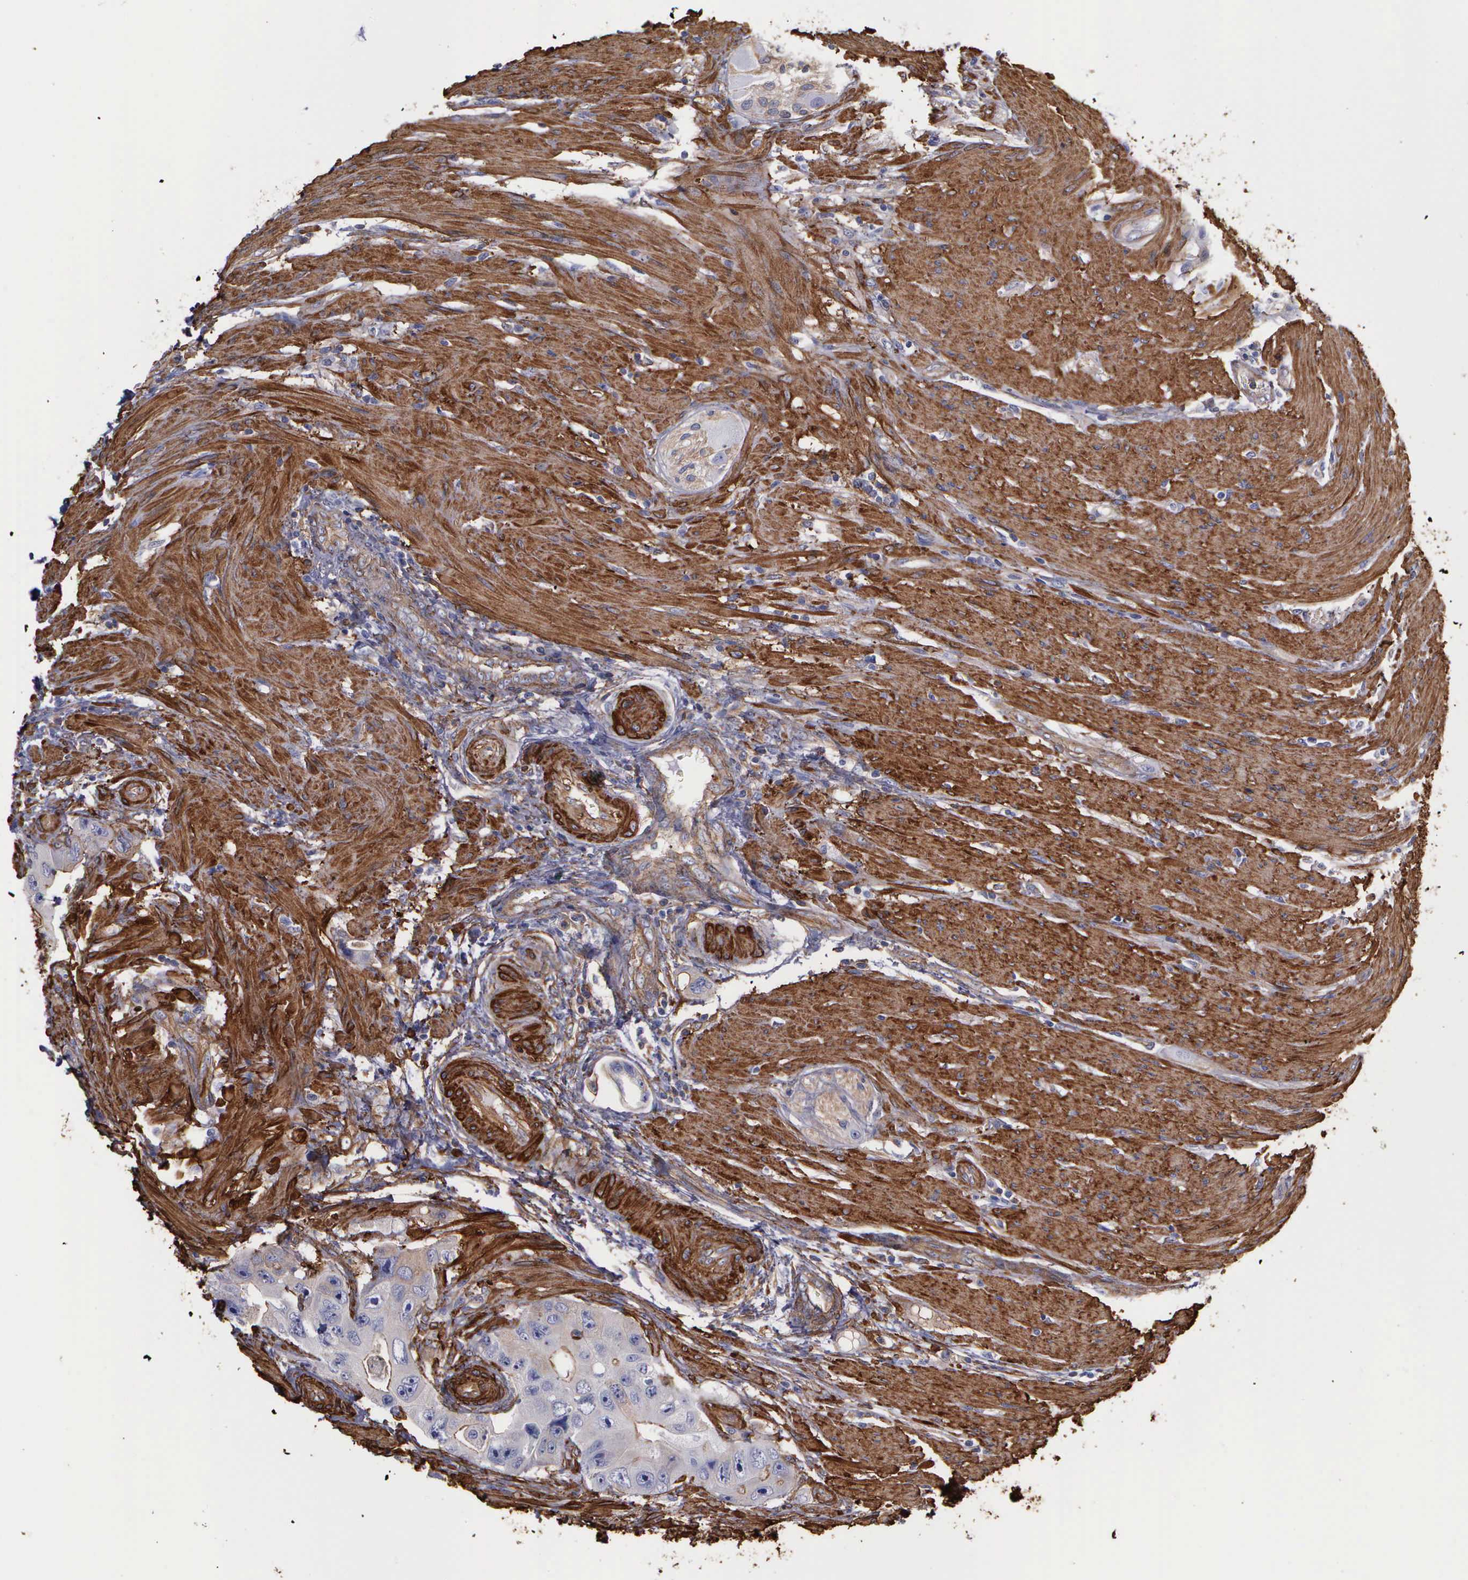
{"staining": {"intensity": "weak", "quantity": ">75%", "location": "cytoplasmic/membranous"}, "tissue": "colorectal cancer", "cell_type": "Tumor cells", "image_type": "cancer", "snomed": [{"axis": "morphology", "description": "Adenocarcinoma, NOS"}, {"axis": "topography", "description": "Colon"}], "caption": "This micrograph reveals immunohistochemistry (IHC) staining of adenocarcinoma (colorectal), with low weak cytoplasmic/membranous positivity in about >75% of tumor cells.", "gene": "FLNA", "patient": {"sex": "female", "age": 46}}